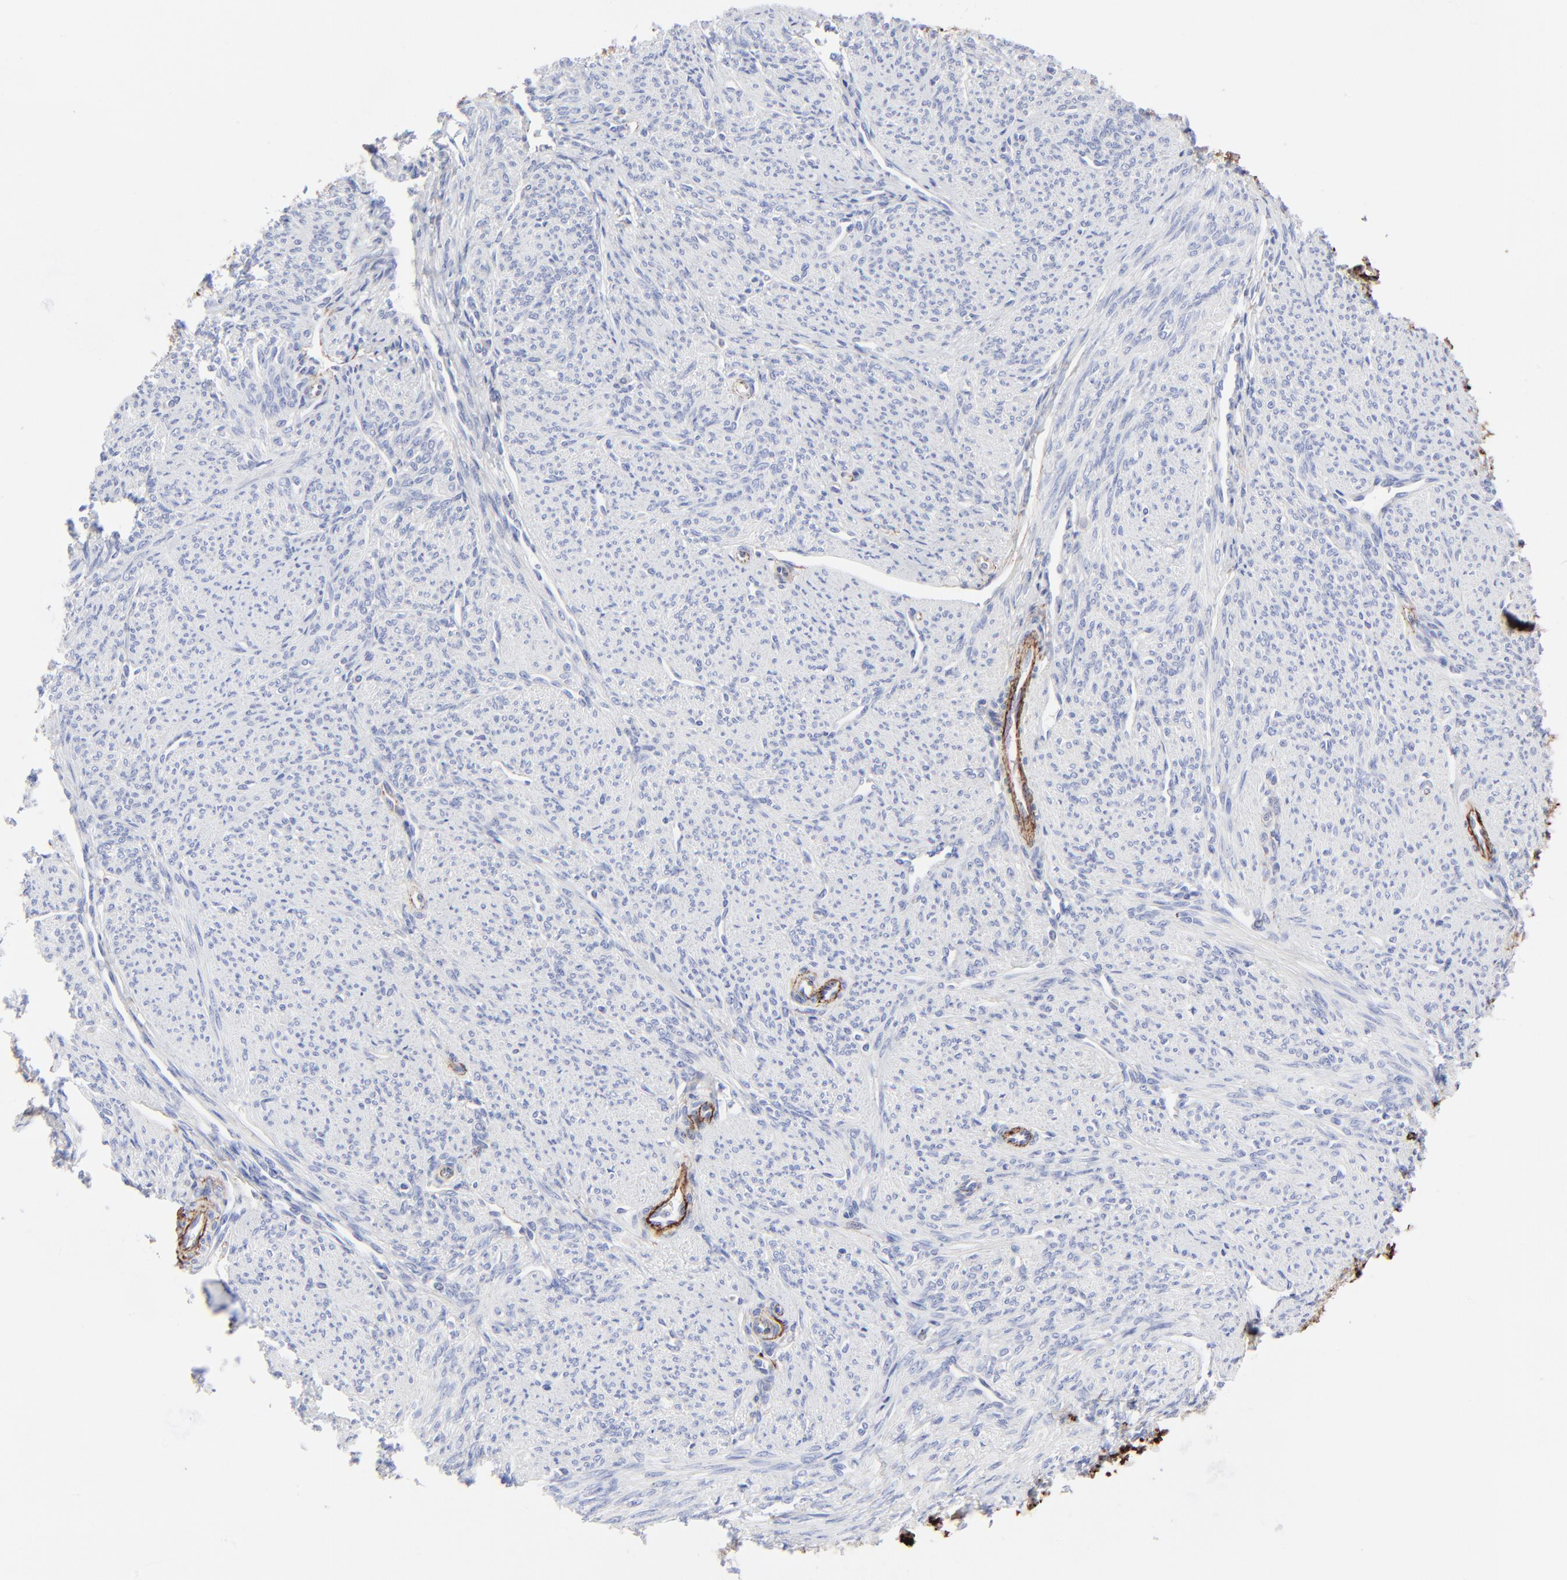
{"staining": {"intensity": "moderate", "quantity": ">75%", "location": "cytoplasmic/membranous"}, "tissue": "smooth muscle", "cell_type": "Smooth muscle cells", "image_type": "normal", "snomed": [{"axis": "morphology", "description": "Normal tissue, NOS"}, {"axis": "topography", "description": "Smooth muscle"}], "caption": "A high-resolution histopathology image shows immunohistochemistry (IHC) staining of benign smooth muscle, which shows moderate cytoplasmic/membranous expression in about >75% of smooth muscle cells.", "gene": "FBLN2", "patient": {"sex": "female", "age": 65}}